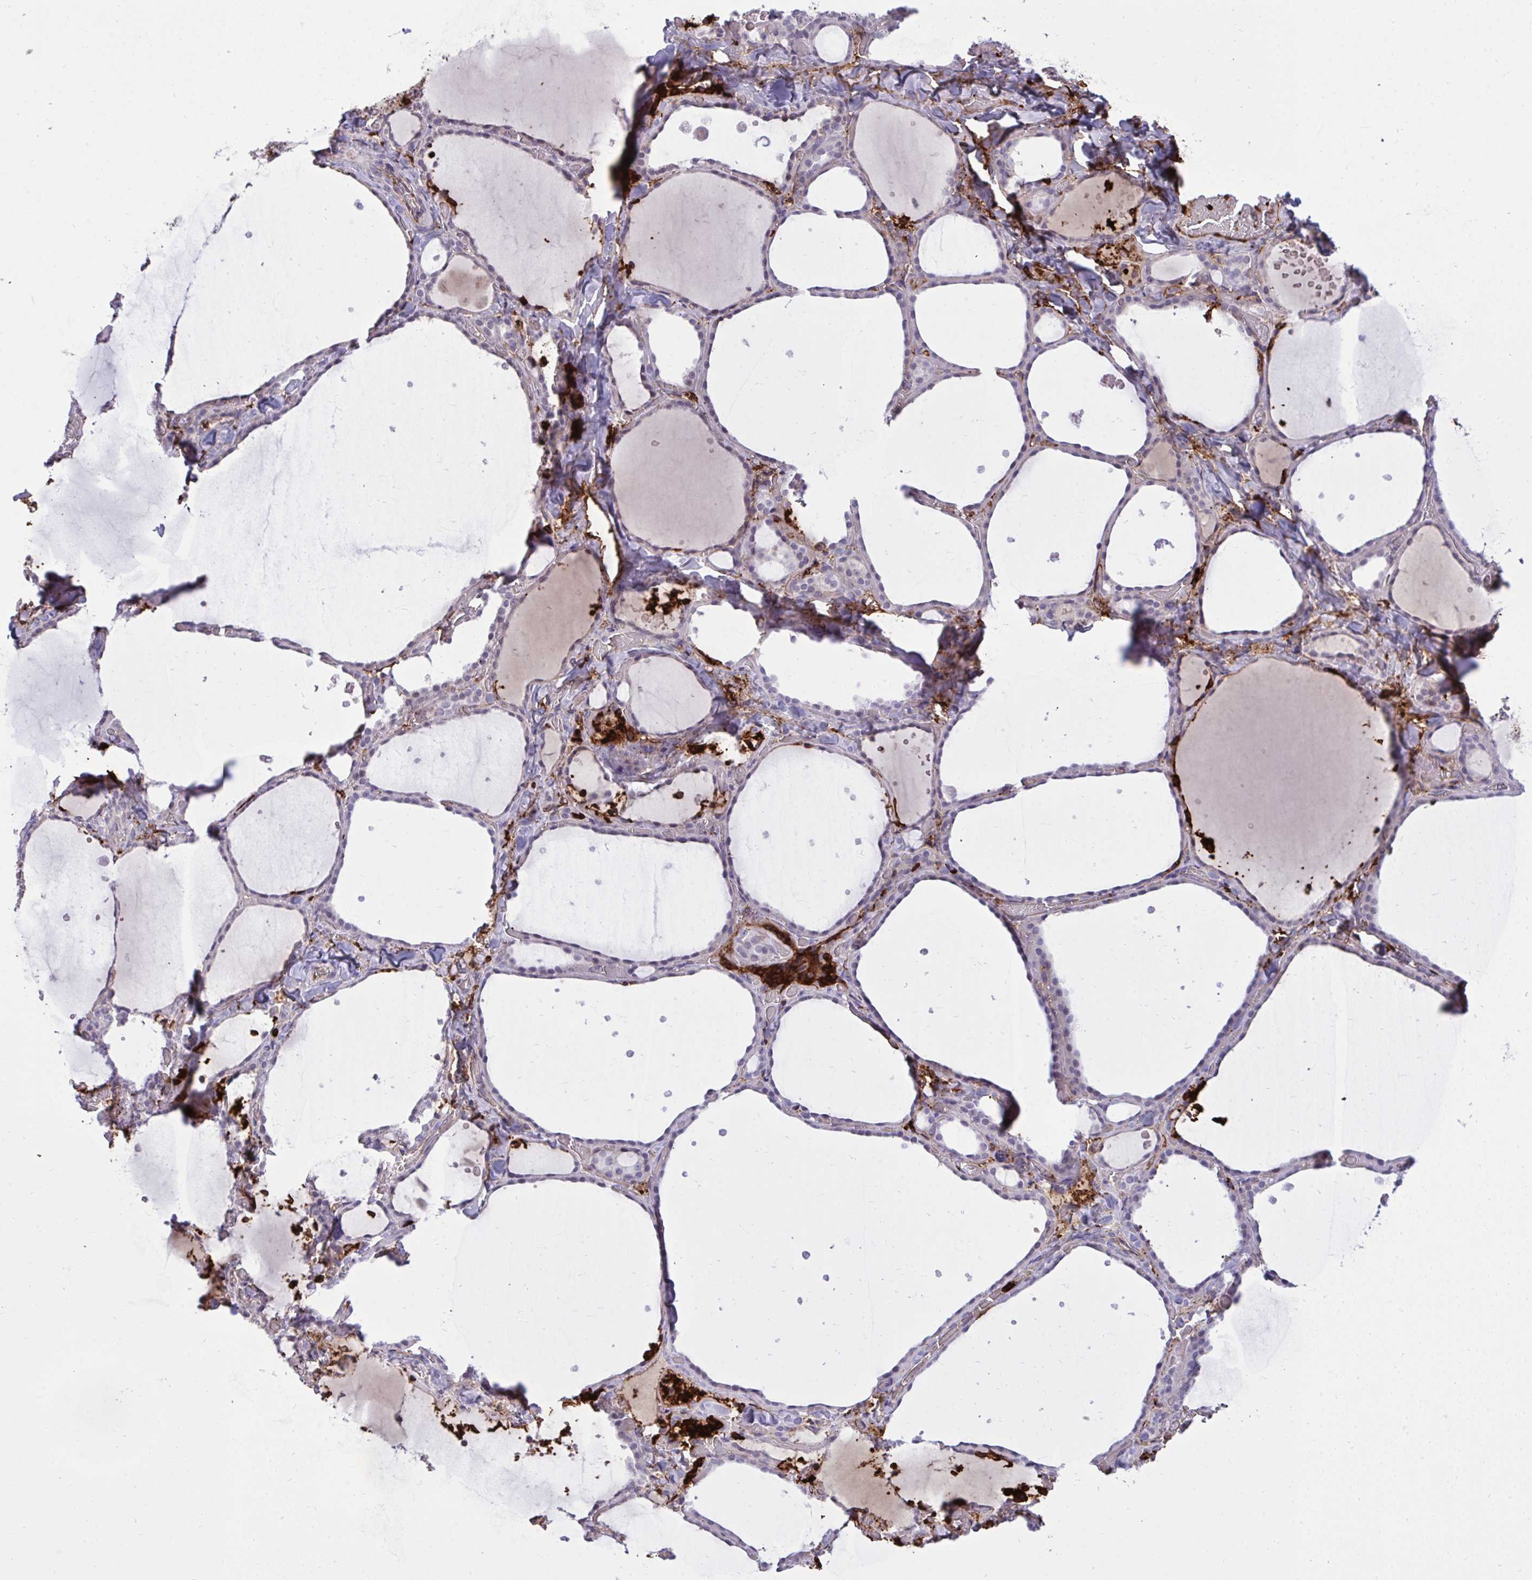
{"staining": {"intensity": "negative", "quantity": "none", "location": "none"}, "tissue": "thyroid gland", "cell_type": "Glandular cells", "image_type": "normal", "snomed": [{"axis": "morphology", "description": "Normal tissue, NOS"}, {"axis": "topography", "description": "Thyroid gland"}], "caption": "Benign thyroid gland was stained to show a protein in brown. There is no significant staining in glandular cells.", "gene": "F2", "patient": {"sex": "female", "age": 36}}